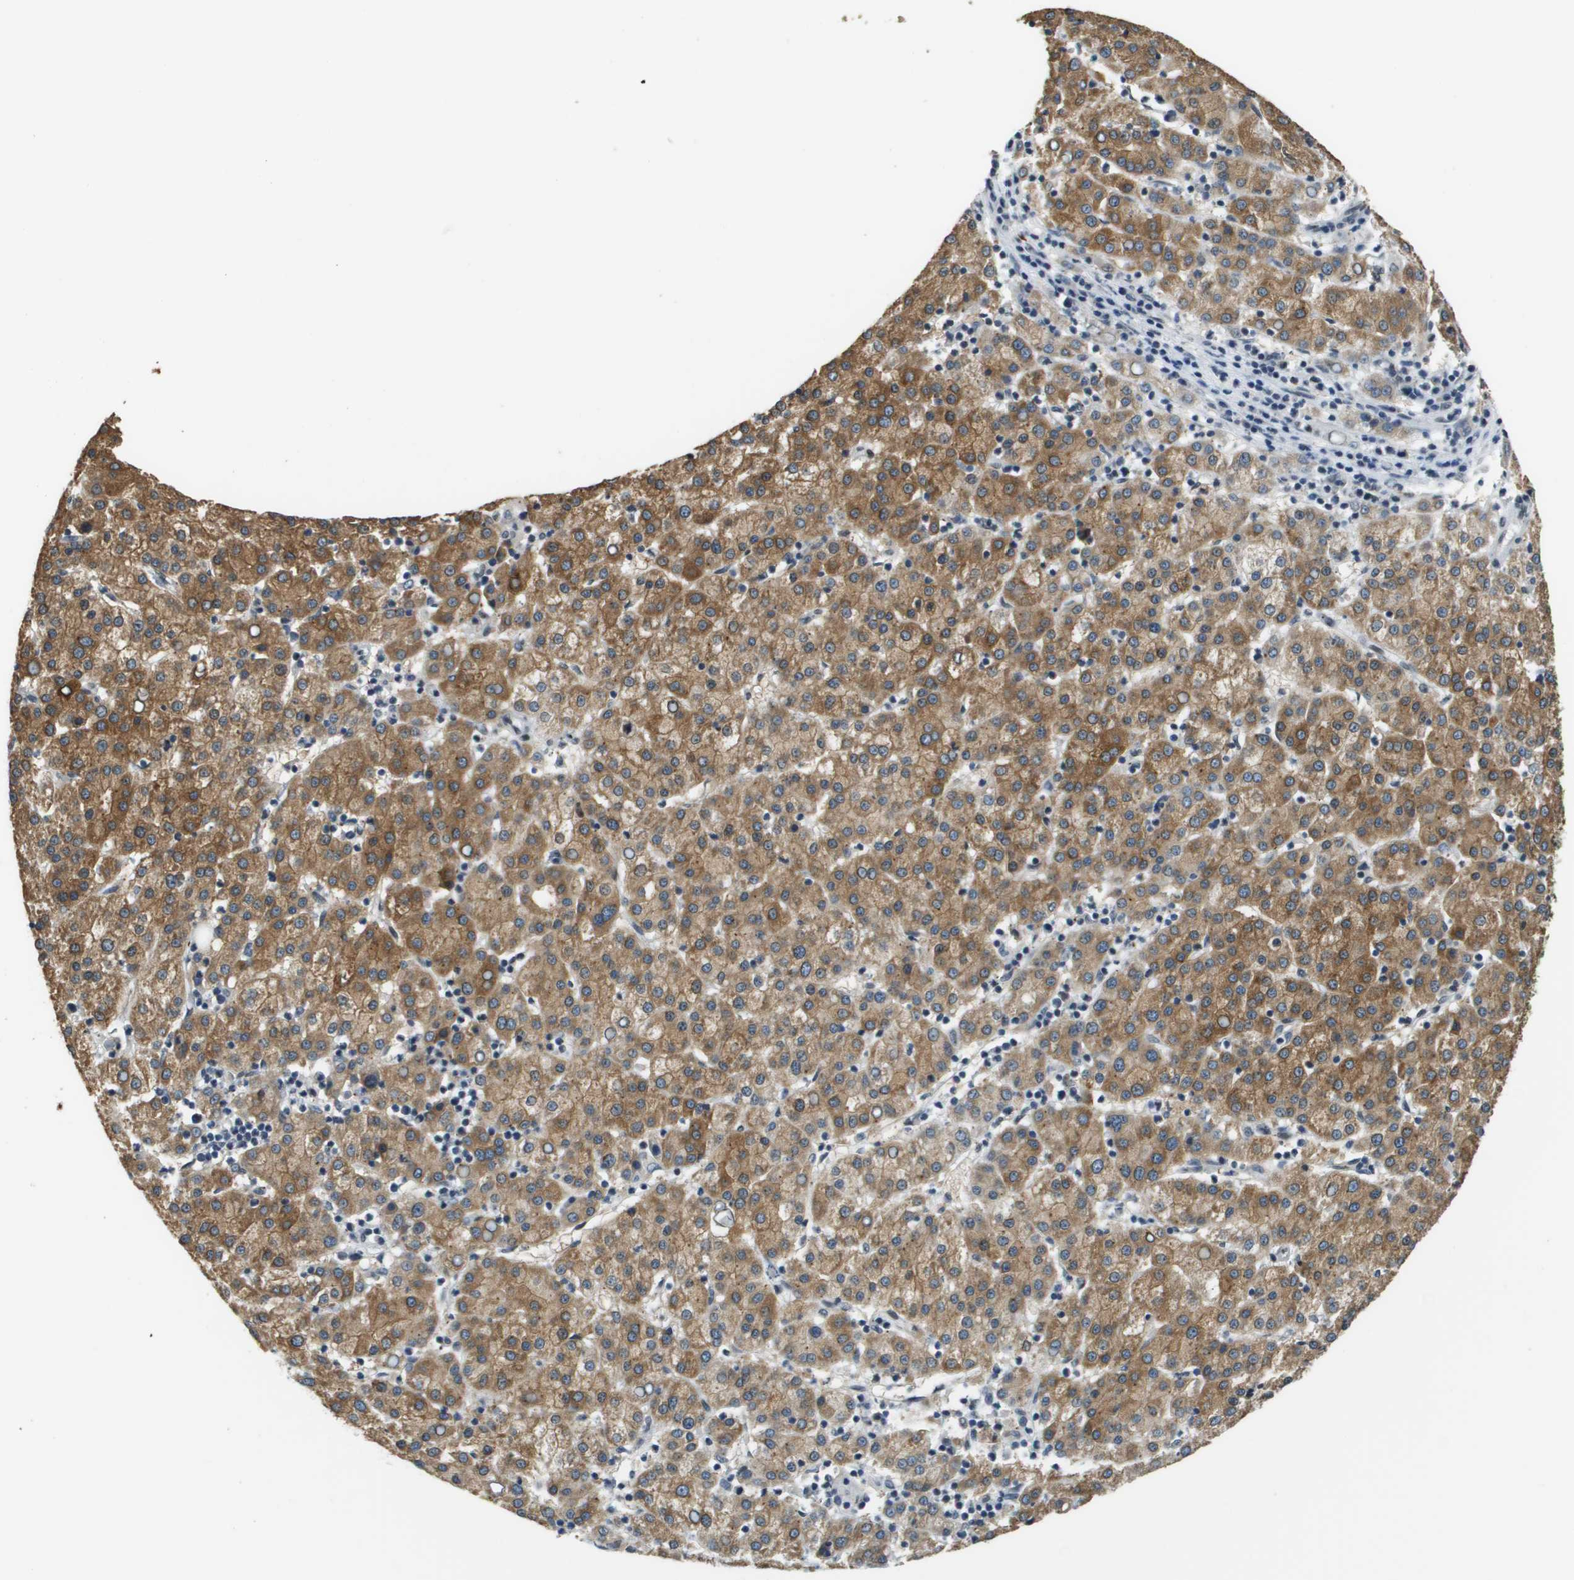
{"staining": {"intensity": "moderate", "quantity": ">75%", "location": "cytoplasmic/membranous"}, "tissue": "liver cancer", "cell_type": "Tumor cells", "image_type": "cancer", "snomed": [{"axis": "morphology", "description": "Carcinoma, Hepatocellular, NOS"}, {"axis": "topography", "description": "Liver"}], "caption": "Brown immunohistochemical staining in liver hepatocellular carcinoma displays moderate cytoplasmic/membranous staining in about >75% of tumor cells. (Brightfield microscopy of DAB IHC at high magnification).", "gene": "FANCC", "patient": {"sex": "female", "age": 58}}